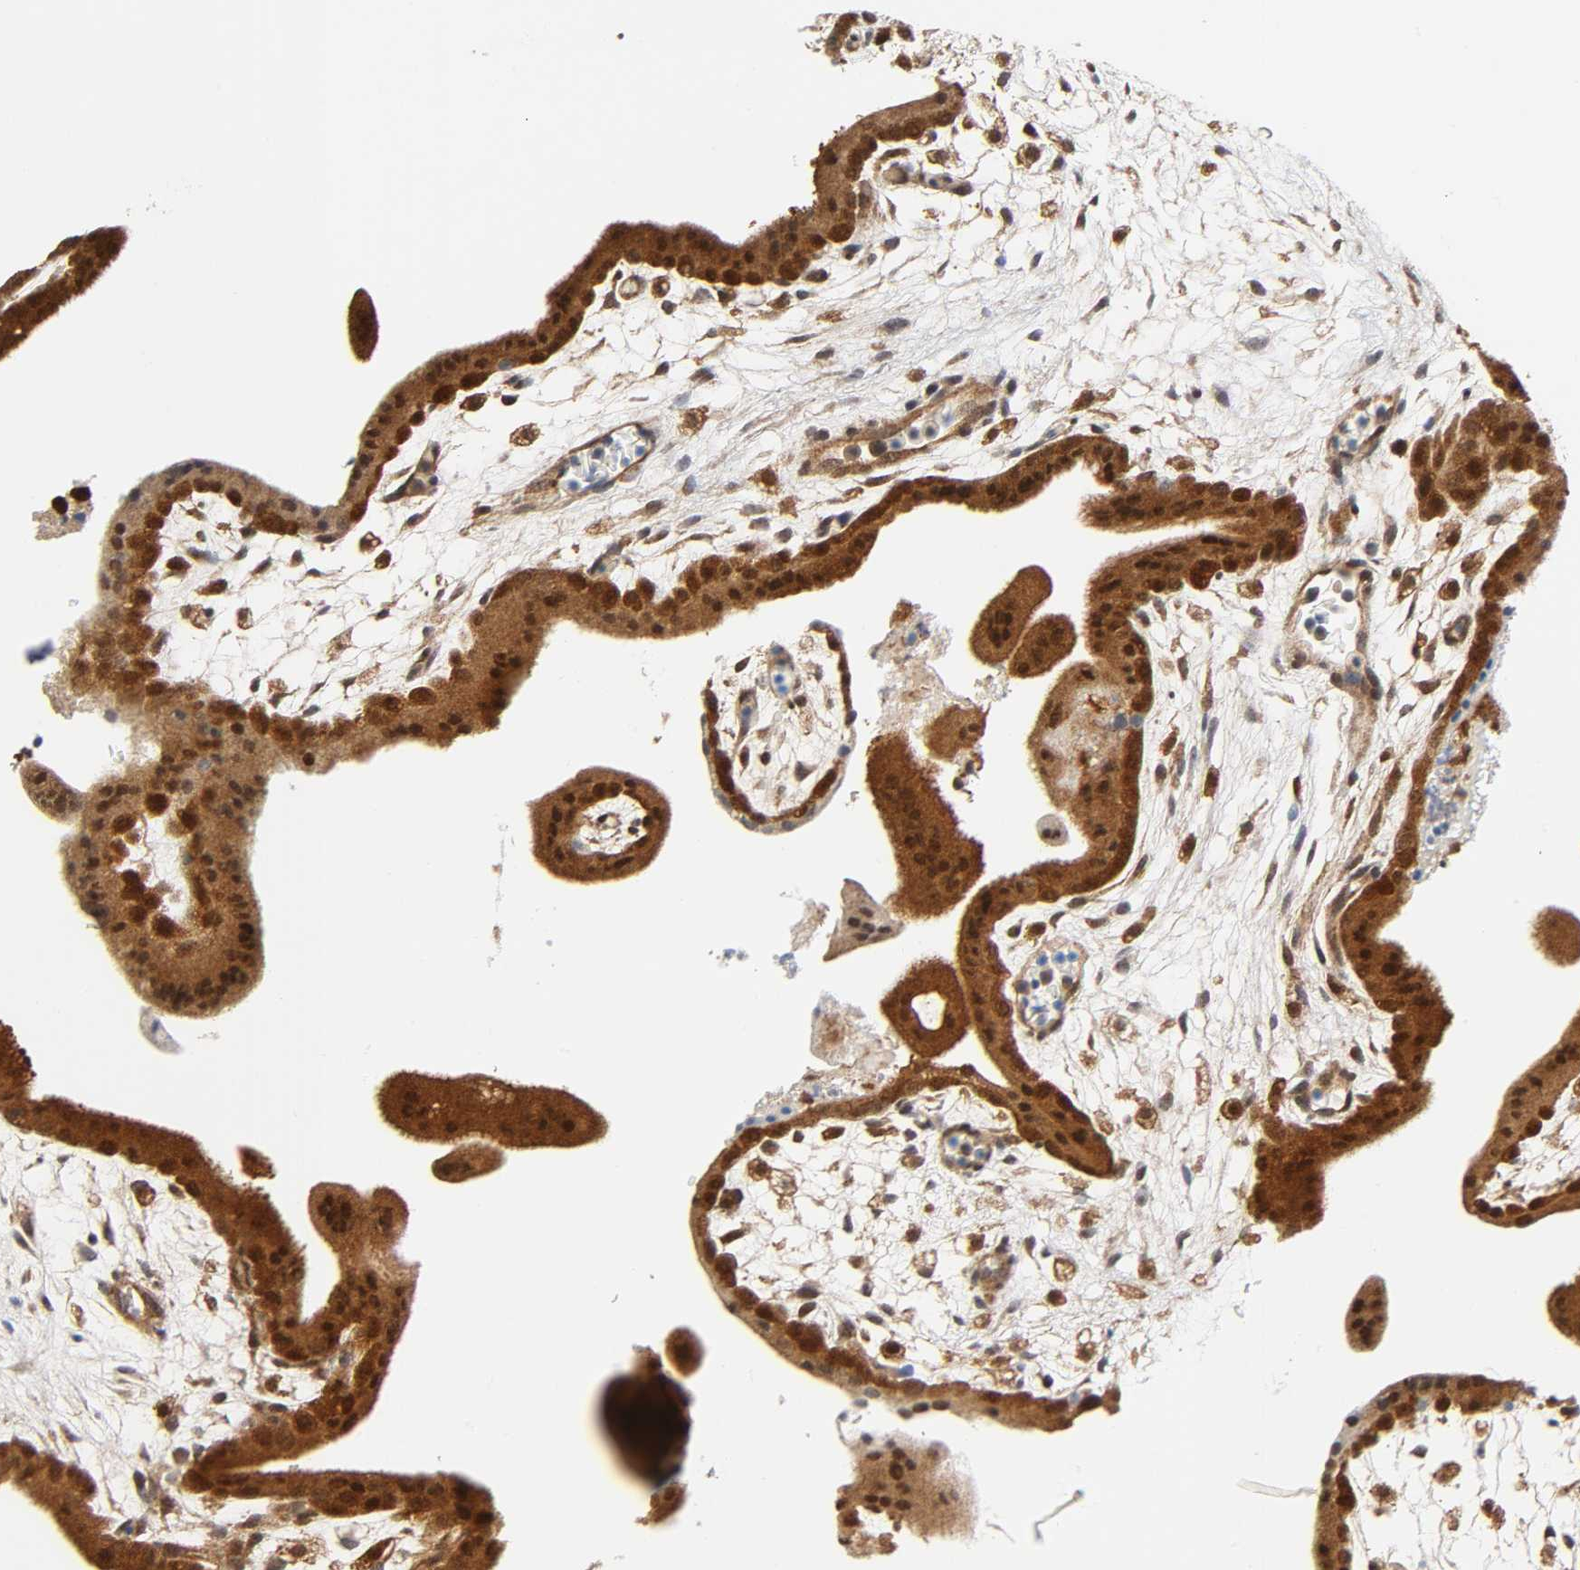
{"staining": {"intensity": "weak", "quantity": ">75%", "location": "cytoplasmic/membranous"}, "tissue": "placenta", "cell_type": "Decidual cells", "image_type": "normal", "snomed": [{"axis": "morphology", "description": "Normal tissue, NOS"}, {"axis": "topography", "description": "Placenta"}], "caption": "Weak cytoplasmic/membranous expression is present in about >75% of decidual cells in benign placenta. The protein of interest is shown in brown color, while the nuclei are stained blue.", "gene": "CASP9", "patient": {"sex": "female", "age": 35}}